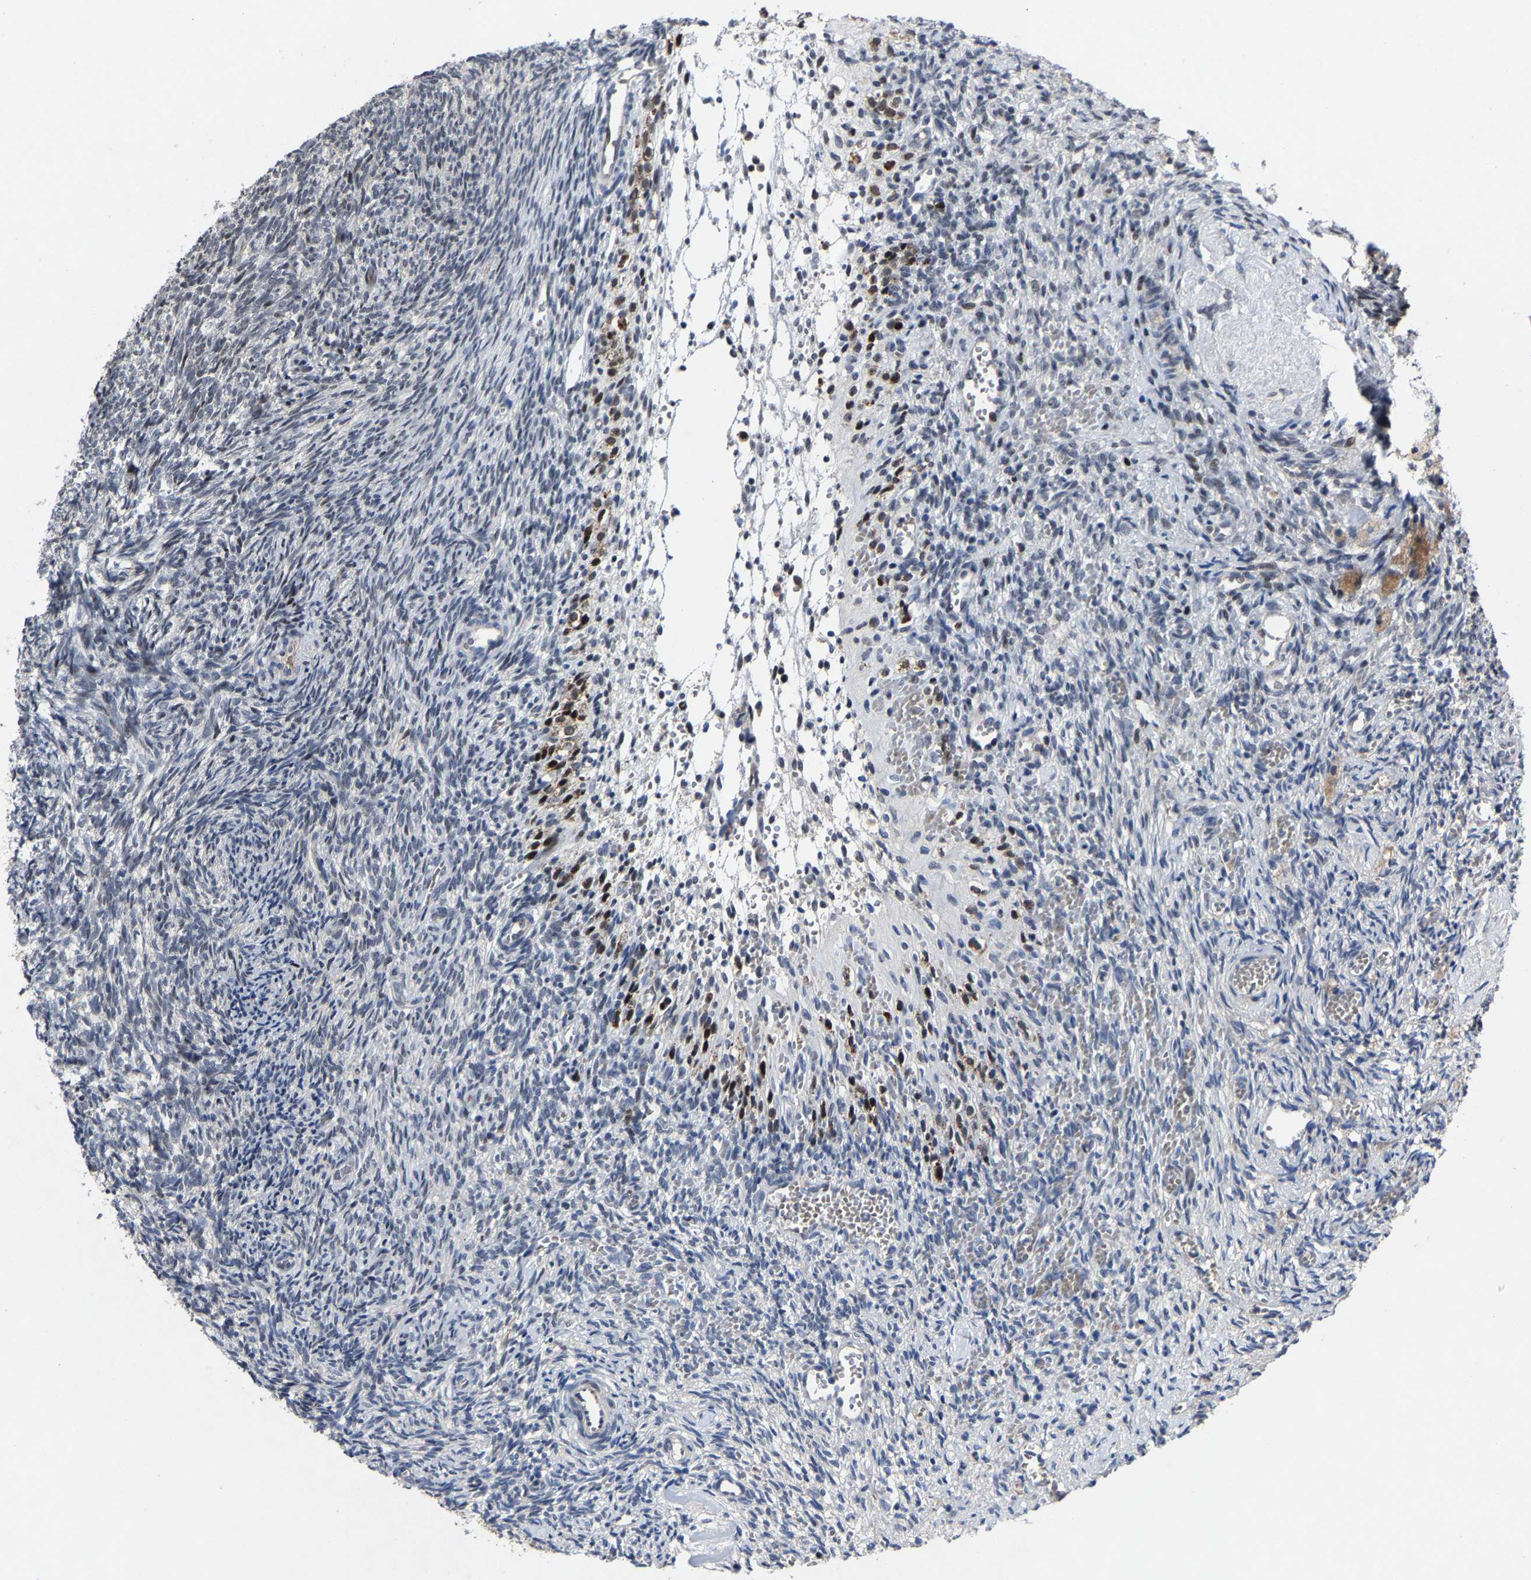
{"staining": {"intensity": "weak", "quantity": "<25%", "location": "nuclear"}, "tissue": "ovary", "cell_type": "Ovarian stroma cells", "image_type": "normal", "snomed": [{"axis": "morphology", "description": "Normal tissue, NOS"}, {"axis": "topography", "description": "Ovary"}], "caption": "DAB immunohistochemical staining of normal ovary demonstrates no significant positivity in ovarian stroma cells. (DAB immunohistochemistry, high magnification).", "gene": "LSM8", "patient": {"sex": "female", "age": 41}}